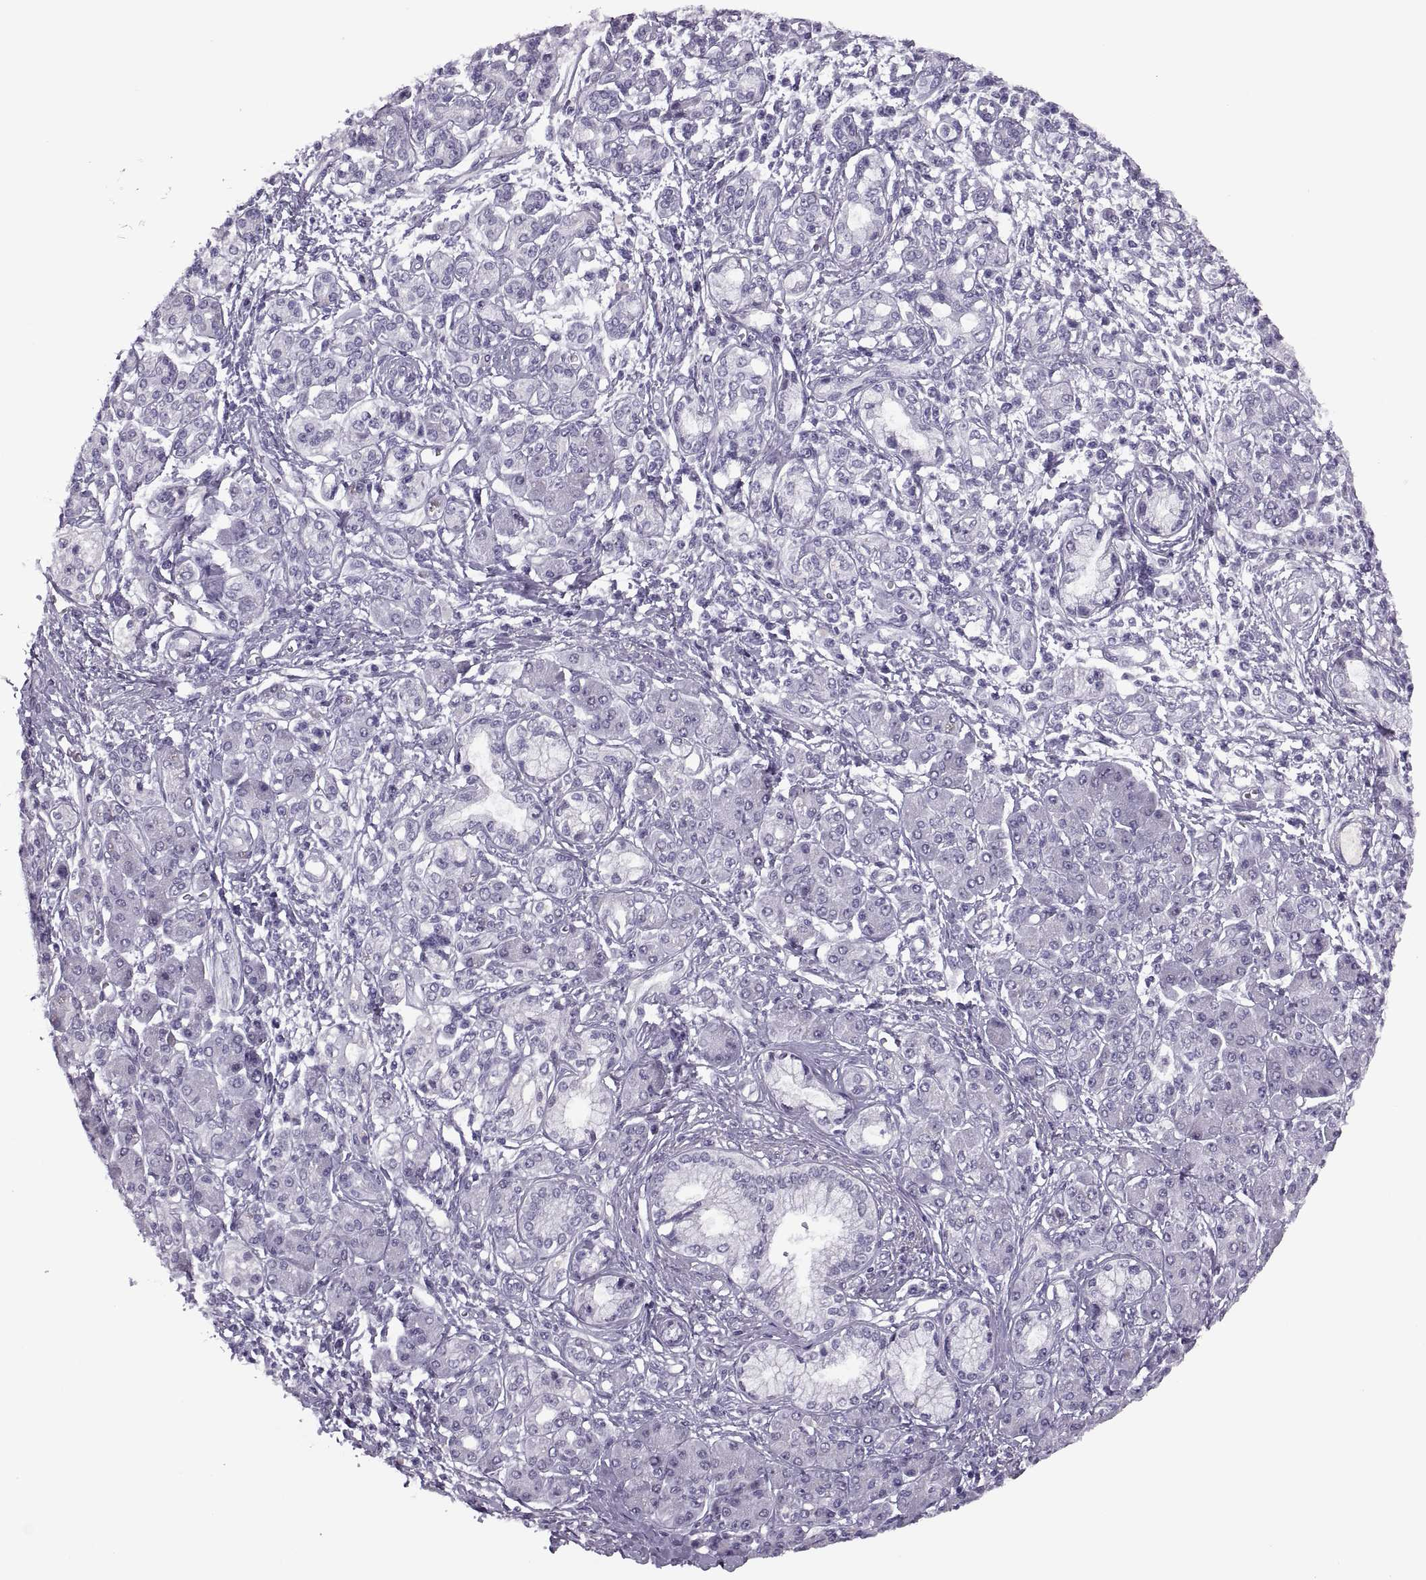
{"staining": {"intensity": "negative", "quantity": "none", "location": "none"}, "tissue": "pancreatic cancer", "cell_type": "Tumor cells", "image_type": "cancer", "snomed": [{"axis": "morphology", "description": "Adenocarcinoma, NOS"}, {"axis": "topography", "description": "Pancreas"}], "caption": "The immunohistochemistry (IHC) photomicrograph has no significant expression in tumor cells of pancreatic cancer tissue.", "gene": "SYNGR4", "patient": {"sex": "male", "age": 70}}